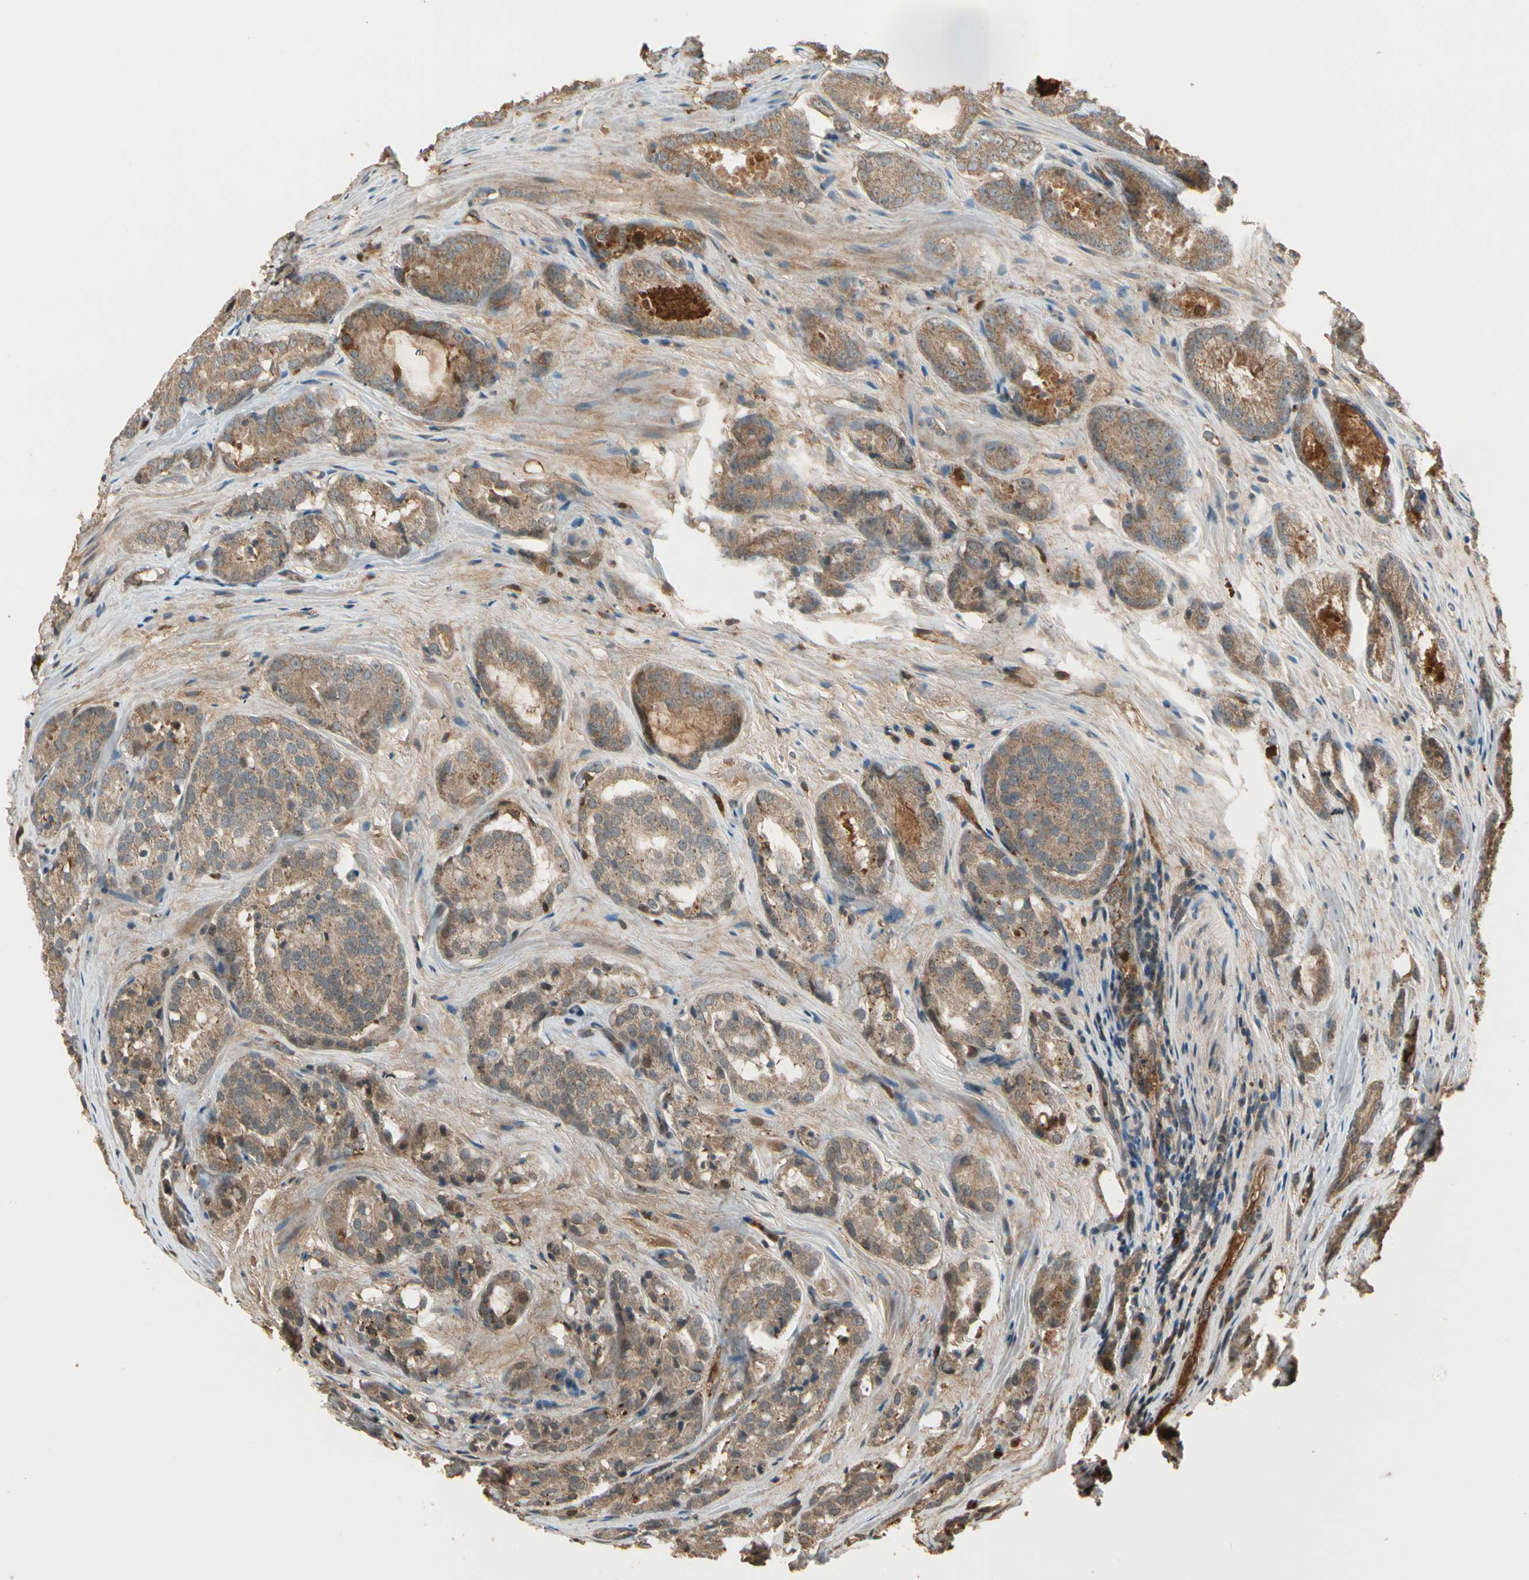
{"staining": {"intensity": "weak", "quantity": ">75%", "location": "cytoplasmic/membranous"}, "tissue": "prostate cancer", "cell_type": "Tumor cells", "image_type": "cancer", "snomed": [{"axis": "morphology", "description": "Adenocarcinoma, High grade"}, {"axis": "topography", "description": "Prostate"}], "caption": "Protein staining of high-grade adenocarcinoma (prostate) tissue demonstrates weak cytoplasmic/membranous expression in about >75% of tumor cells.", "gene": "STX11", "patient": {"sex": "male", "age": 64}}